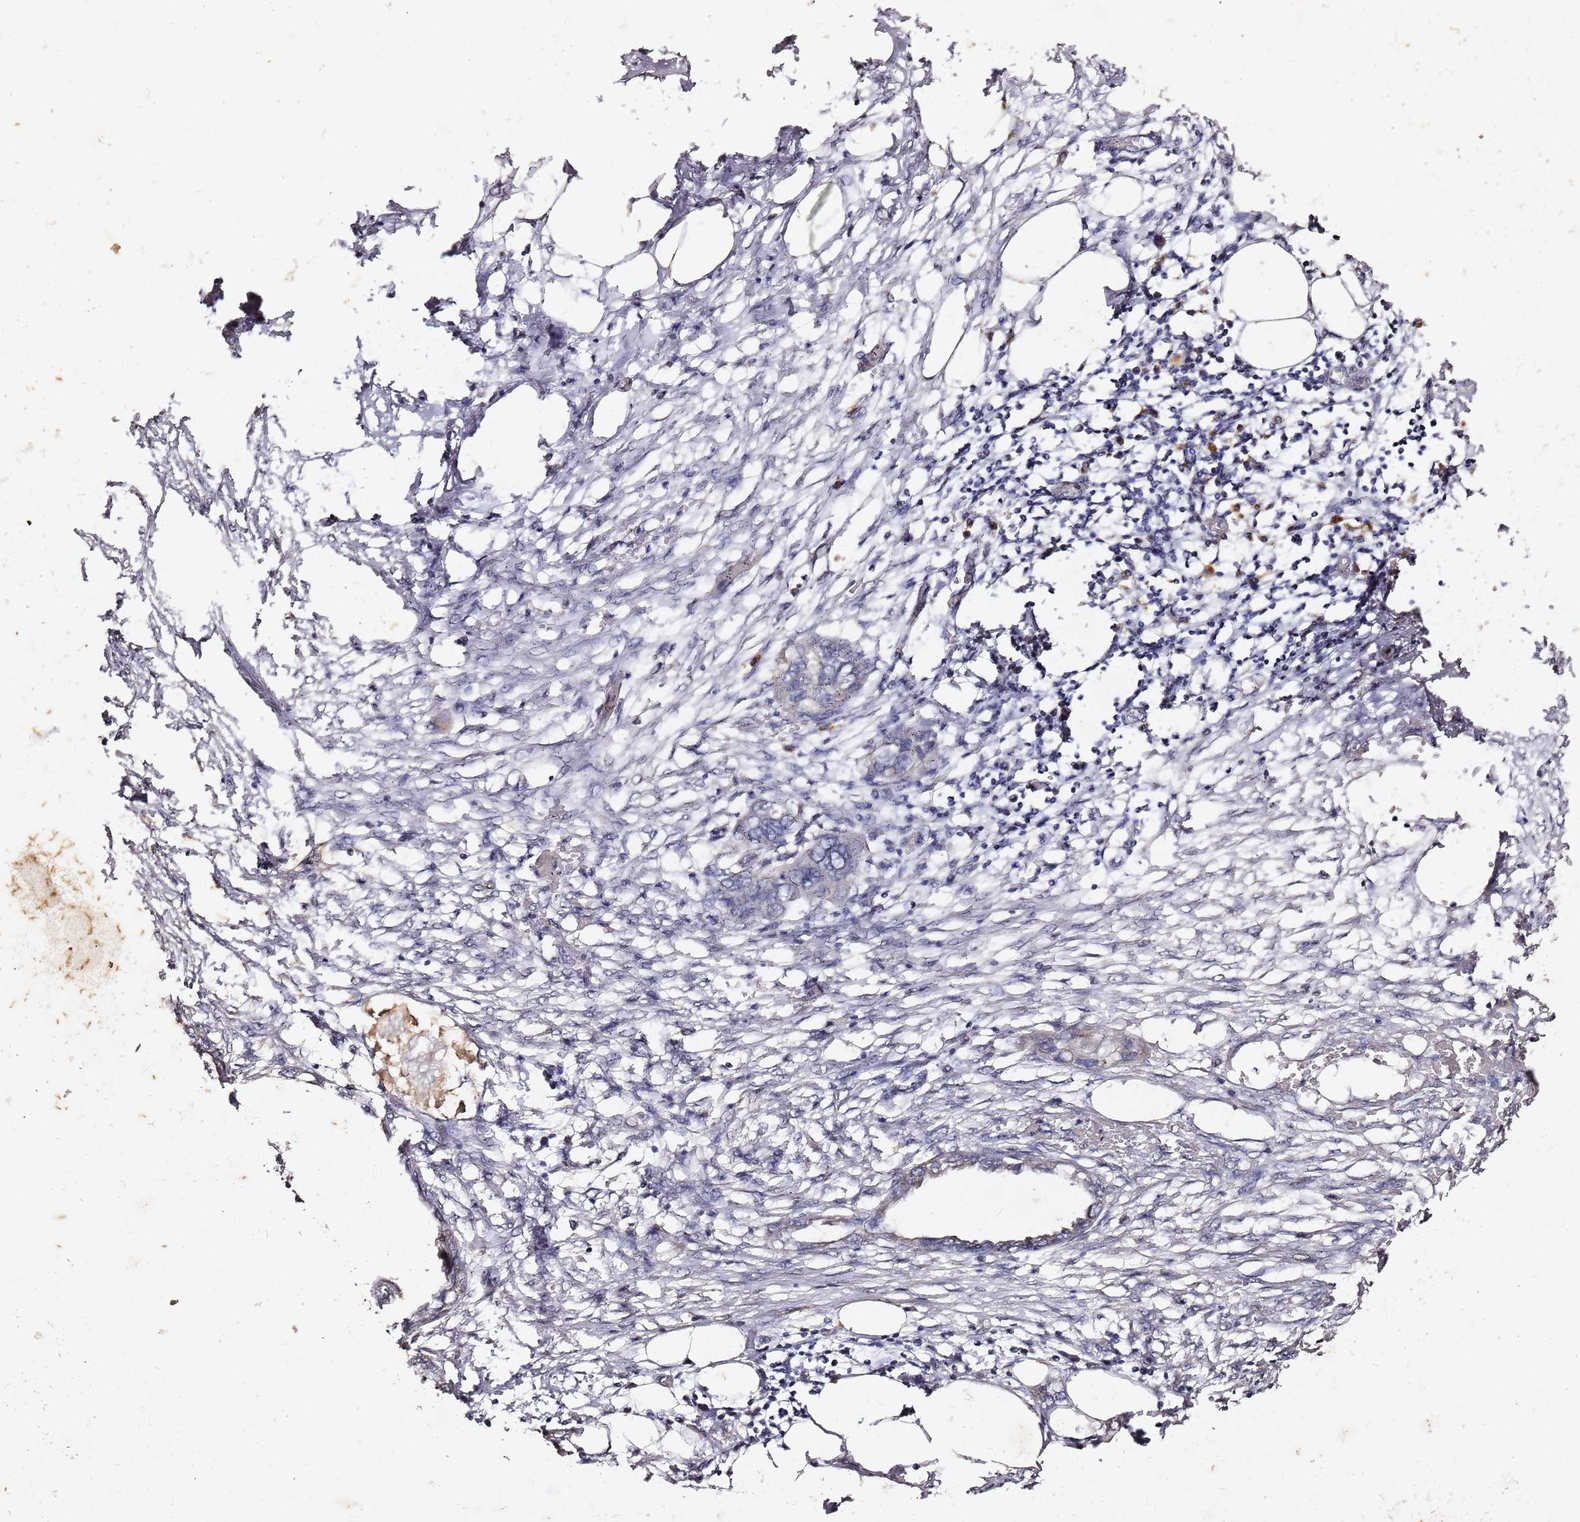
{"staining": {"intensity": "weak", "quantity": "<25%", "location": "cytoplasmic/membranous"}, "tissue": "endometrial cancer", "cell_type": "Tumor cells", "image_type": "cancer", "snomed": [{"axis": "morphology", "description": "Adenocarcinoma, NOS"}, {"axis": "morphology", "description": "Adenocarcinoma, metastatic, NOS"}, {"axis": "topography", "description": "Adipose tissue"}, {"axis": "topography", "description": "Endometrium"}], "caption": "The image demonstrates no significant expression in tumor cells of endometrial cancer (metastatic adenocarcinoma).", "gene": "C6orf136", "patient": {"sex": "female", "age": 67}}